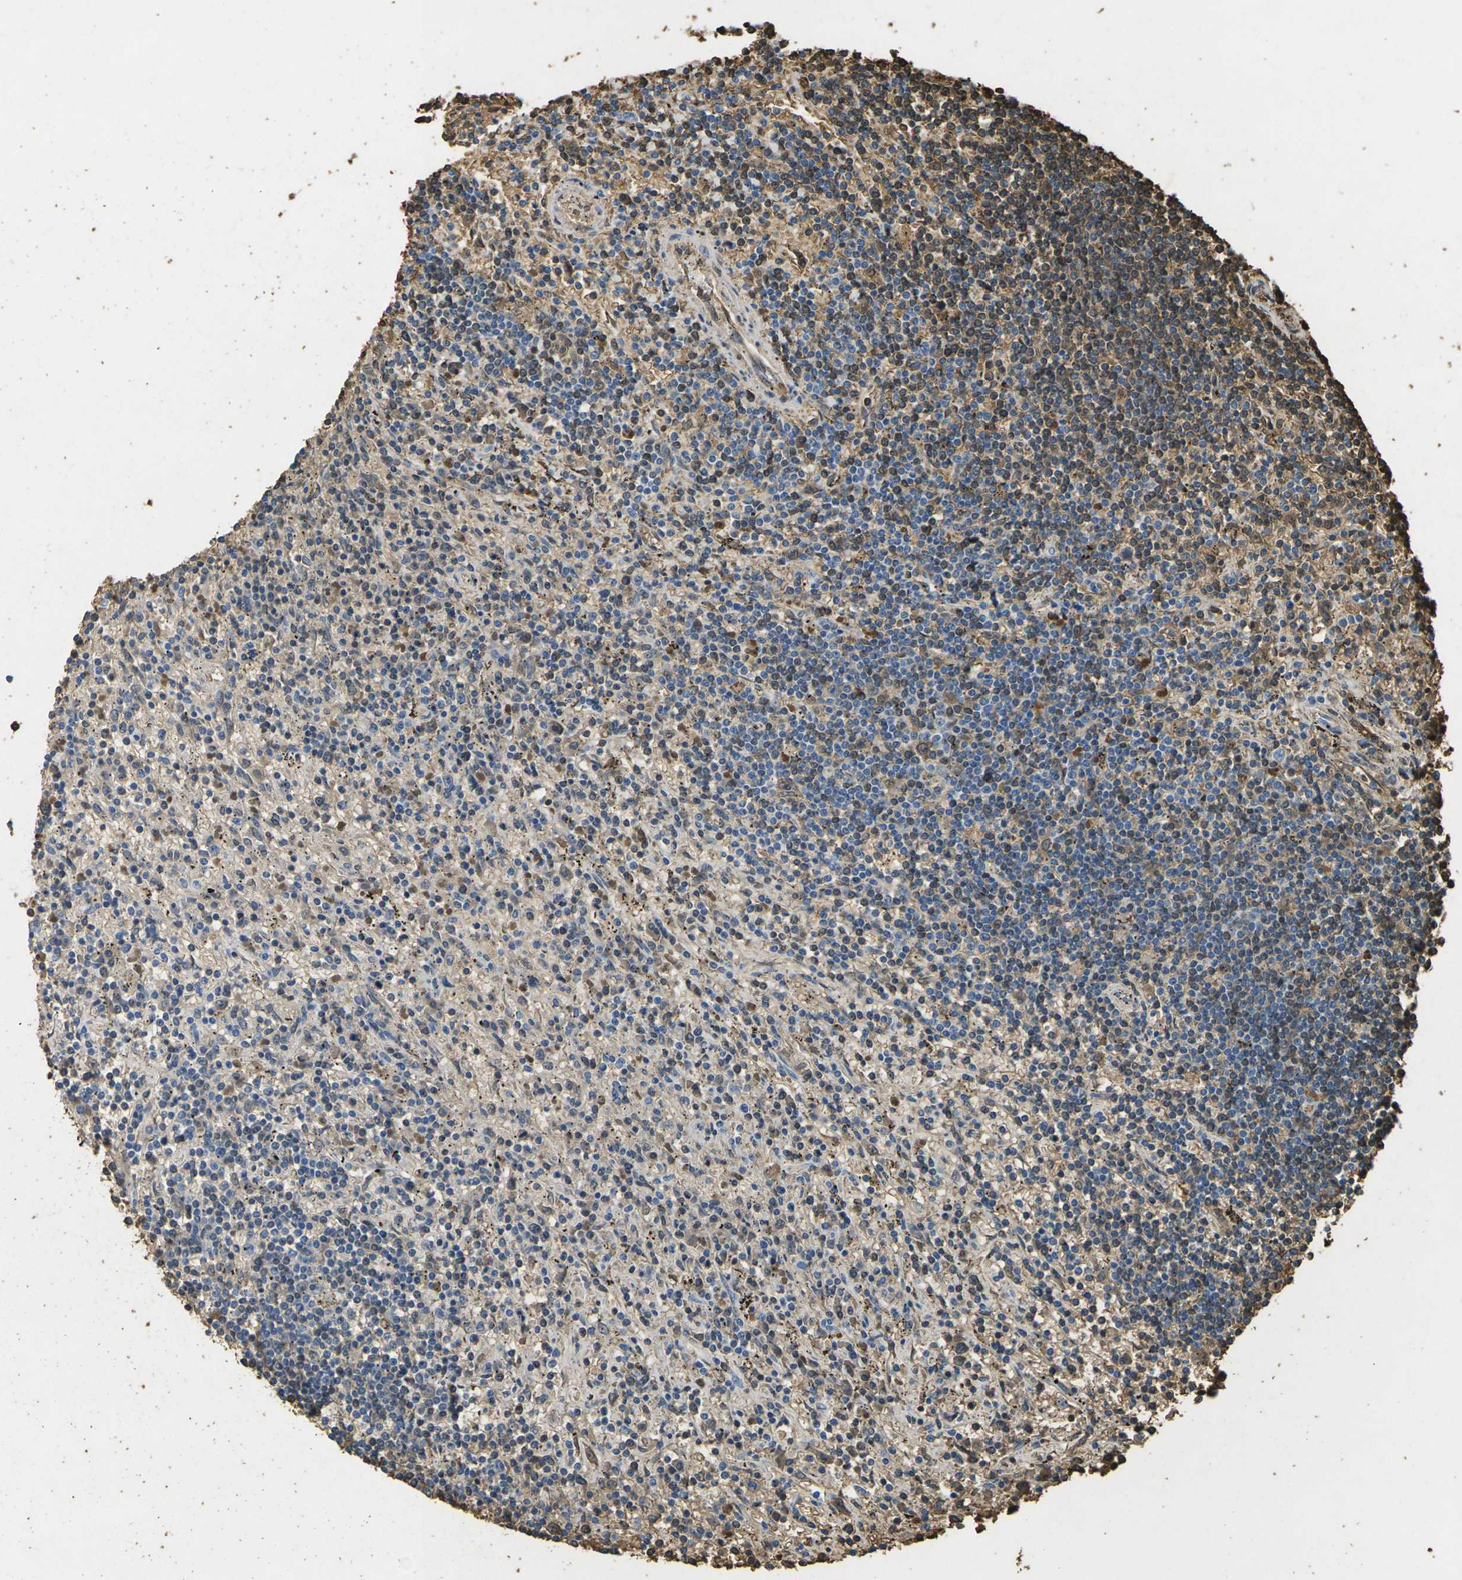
{"staining": {"intensity": "moderate", "quantity": "<25%", "location": "cytoplasmic/membranous"}, "tissue": "lymphoma", "cell_type": "Tumor cells", "image_type": "cancer", "snomed": [{"axis": "morphology", "description": "Malignant lymphoma, non-Hodgkin's type, Low grade"}, {"axis": "topography", "description": "Spleen"}], "caption": "Immunohistochemistry photomicrograph of human lymphoma stained for a protein (brown), which demonstrates low levels of moderate cytoplasmic/membranous staining in approximately <25% of tumor cells.", "gene": "HBB", "patient": {"sex": "male", "age": 76}}